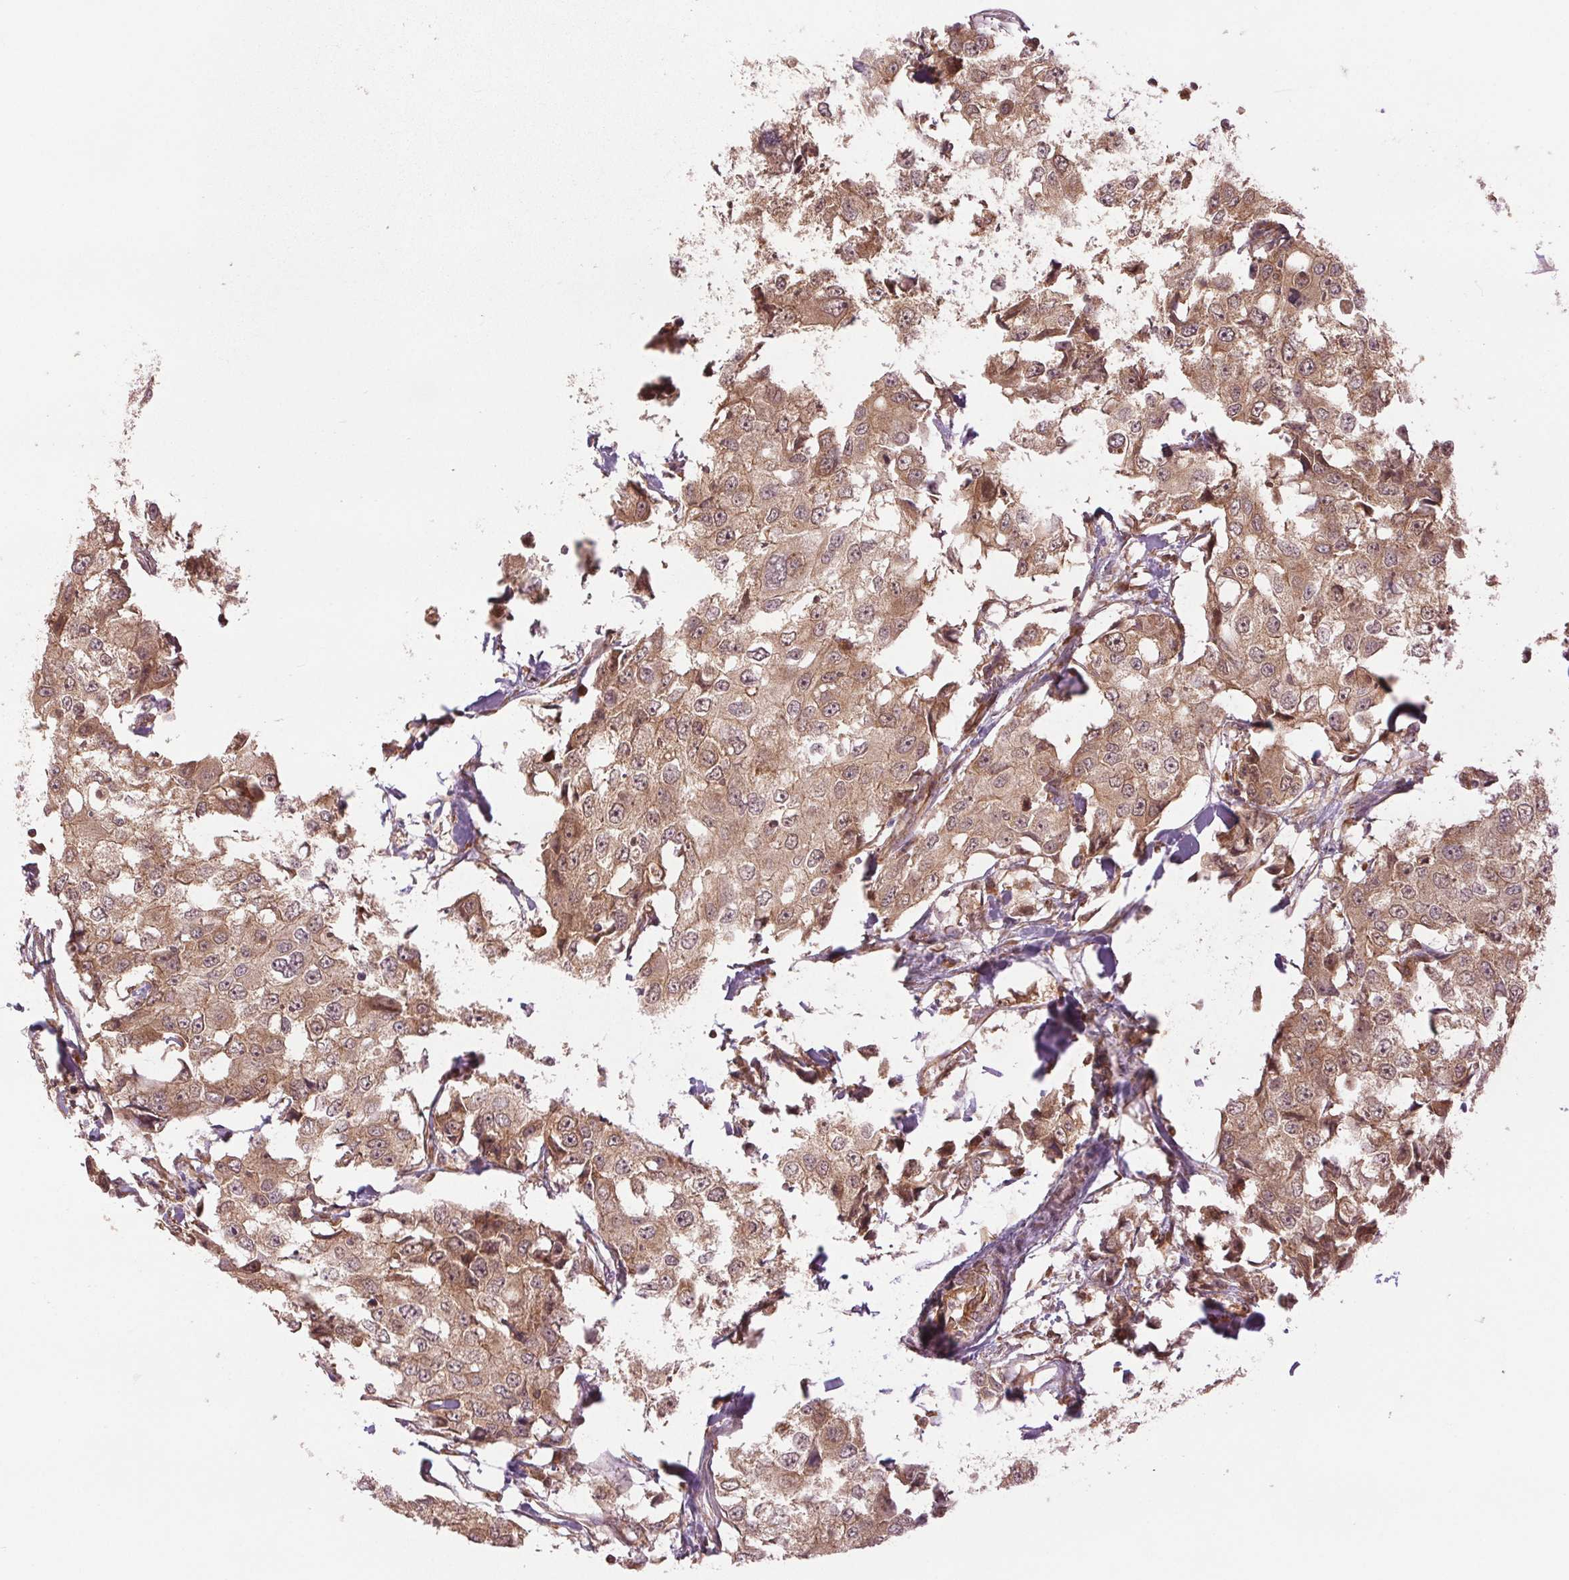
{"staining": {"intensity": "moderate", "quantity": ">75%", "location": "cytoplasmic/membranous"}, "tissue": "breast cancer", "cell_type": "Tumor cells", "image_type": "cancer", "snomed": [{"axis": "morphology", "description": "Duct carcinoma"}, {"axis": "topography", "description": "Breast"}], "caption": "Brown immunohistochemical staining in human breast intraductal carcinoma exhibits moderate cytoplasmic/membranous positivity in approximately >75% of tumor cells. Nuclei are stained in blue.", "gene": "STARD7", "patient": {"sex": "female", "age": 27}}